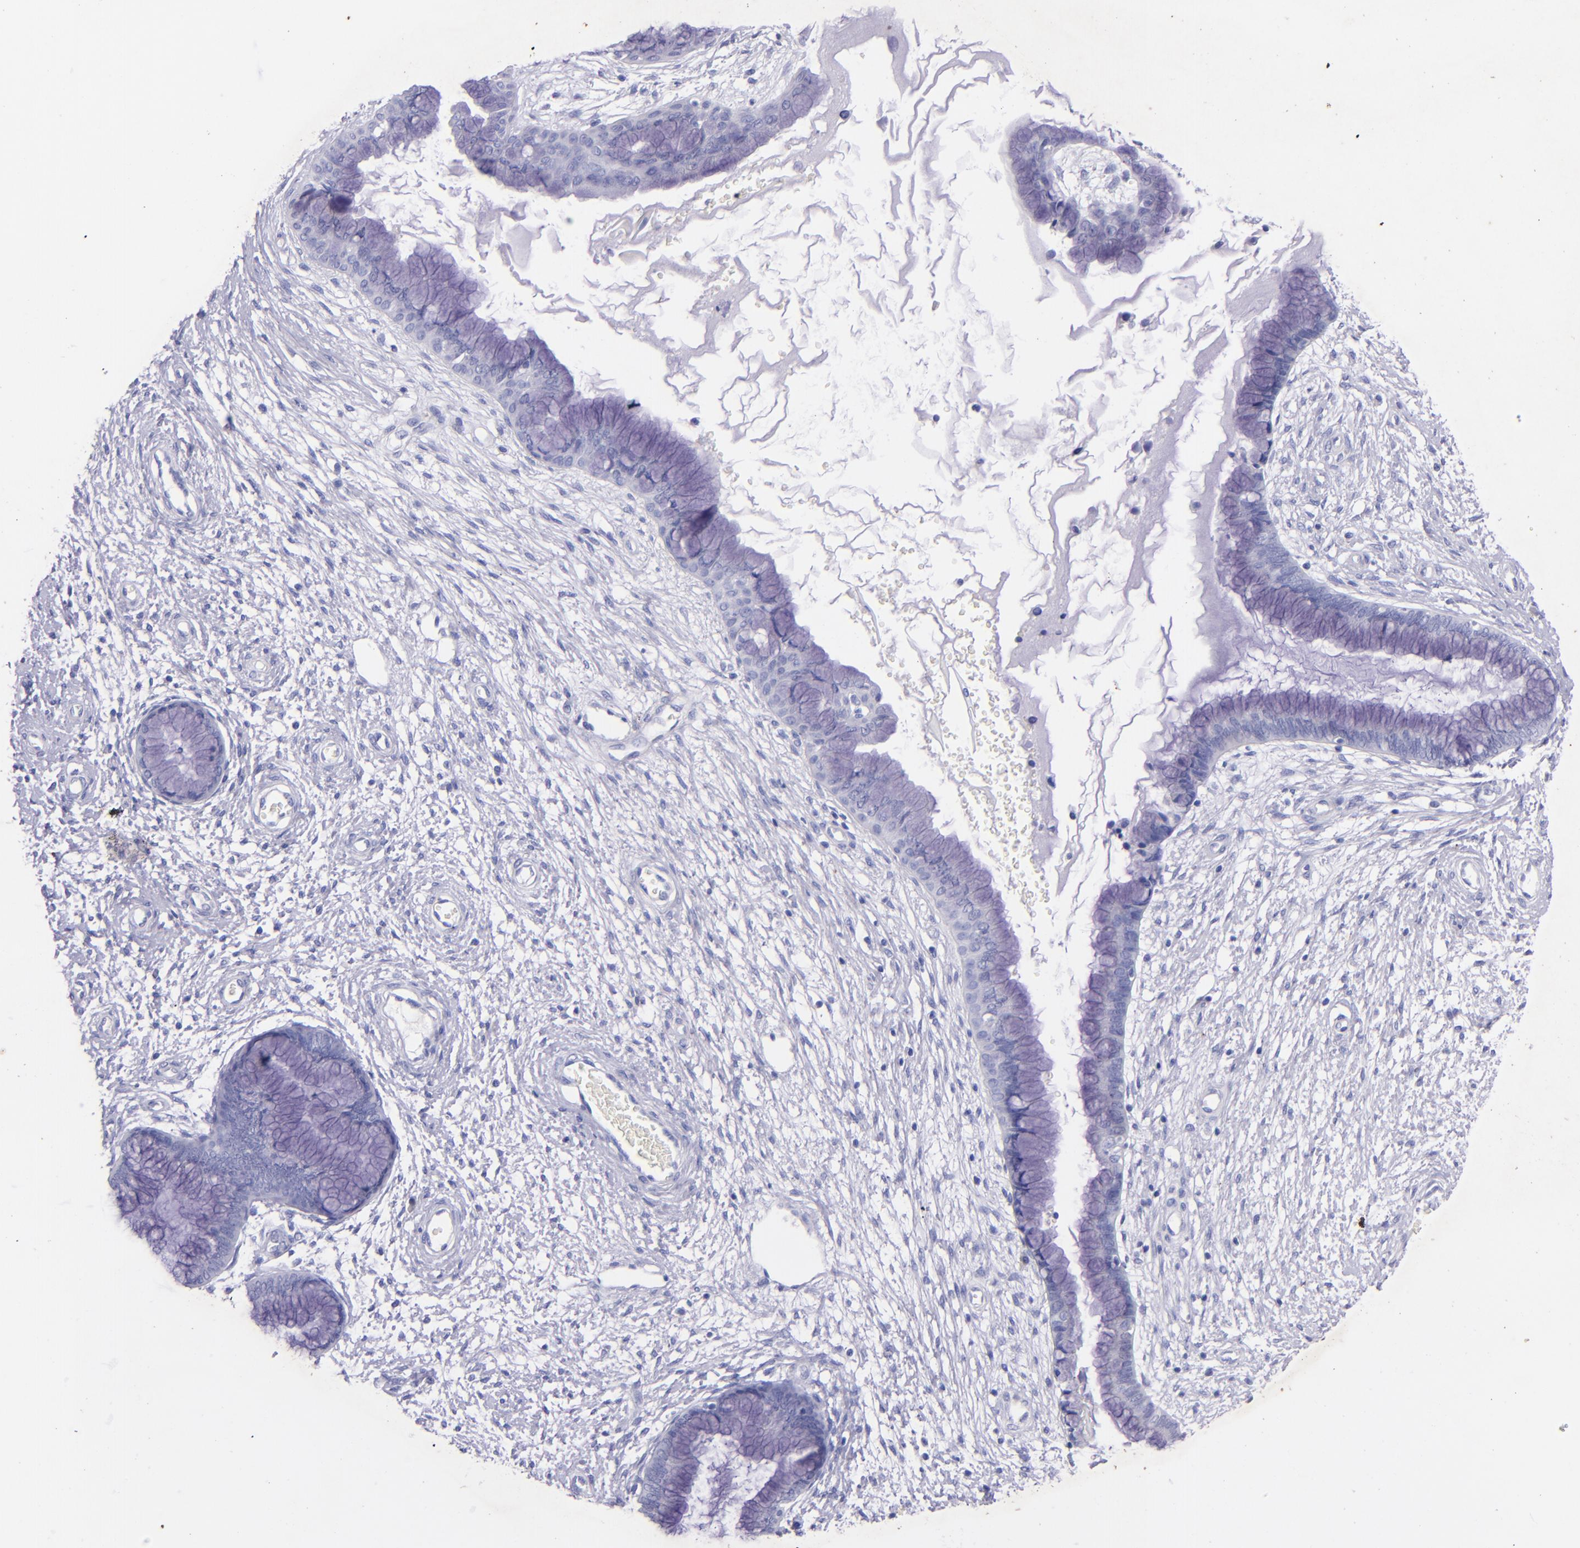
{"staining": {"intensity": "negative", "quantity": "none", "location": "none"}, "tissue": "cervix", "cell_type": "Glandular cells", "image_type": "normal", "snomed": [{"axis": "morphology", "description": "Normal tissue, NOS"}, {"axis": "topography", "description": "Cervix"}], "caption": "Immunohistochemistry (IHC) histopathology image of benign cervix: cervix stained with DAB shows no significant protein positivity in glandular cells.", "gene": "UCHL1", "patient": {"sex": "female", "age": 55}}